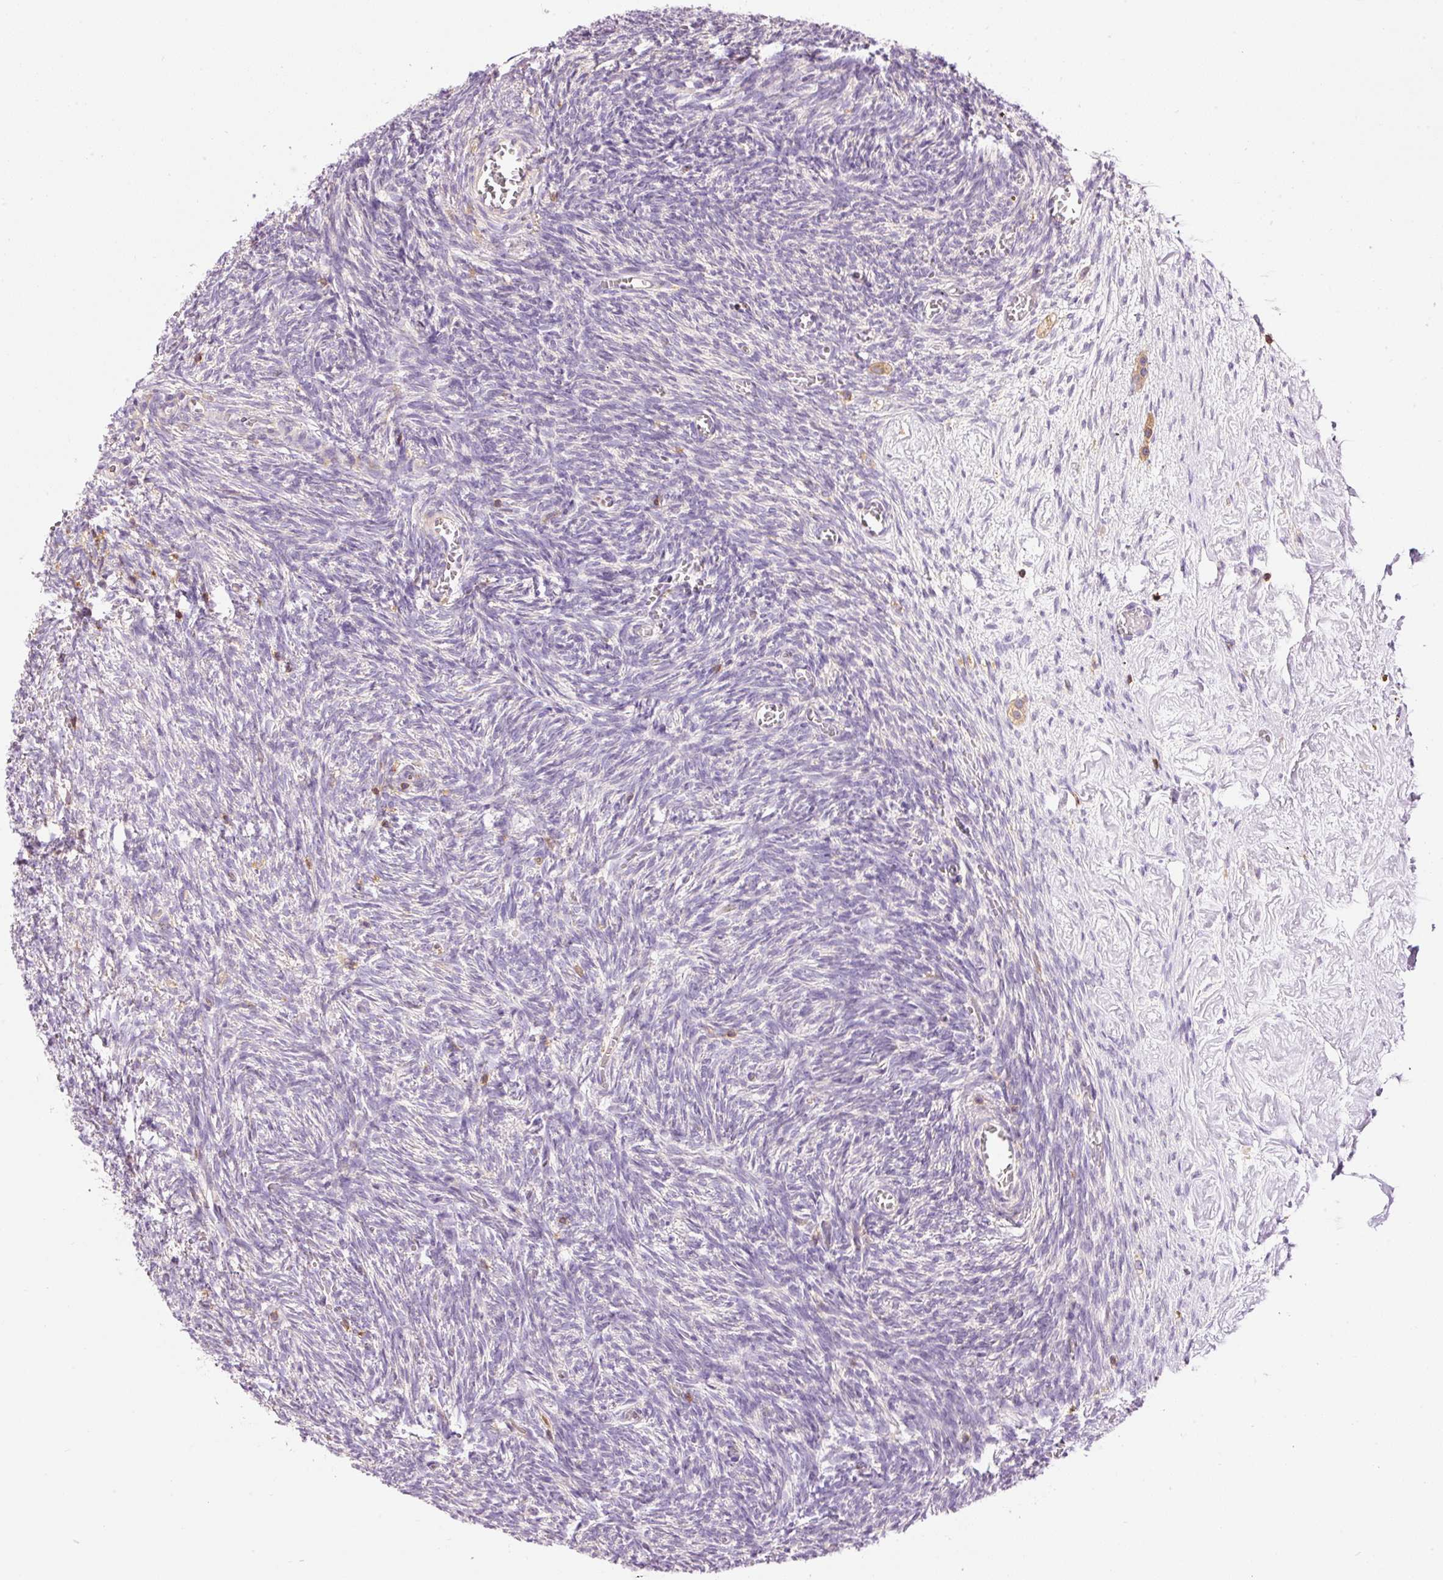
{"staining": {"intensity": "negative", "quantity": "none", "location": "none"}, "tissue": "ovary", "cell_type": "Follicle cells", "image_type": "normal", "snomed": [{"axis": "morphology", "description": "Normal tissue, NOS"}, {"axis": "topography", "description": "Ovary"}], "caption": "This is an immunohistochemistry histopathology image of normal ovary. There is no positivity in follicle cells.", "gene": "DOK6", "patient": {"sex": "female", "age": 67}}